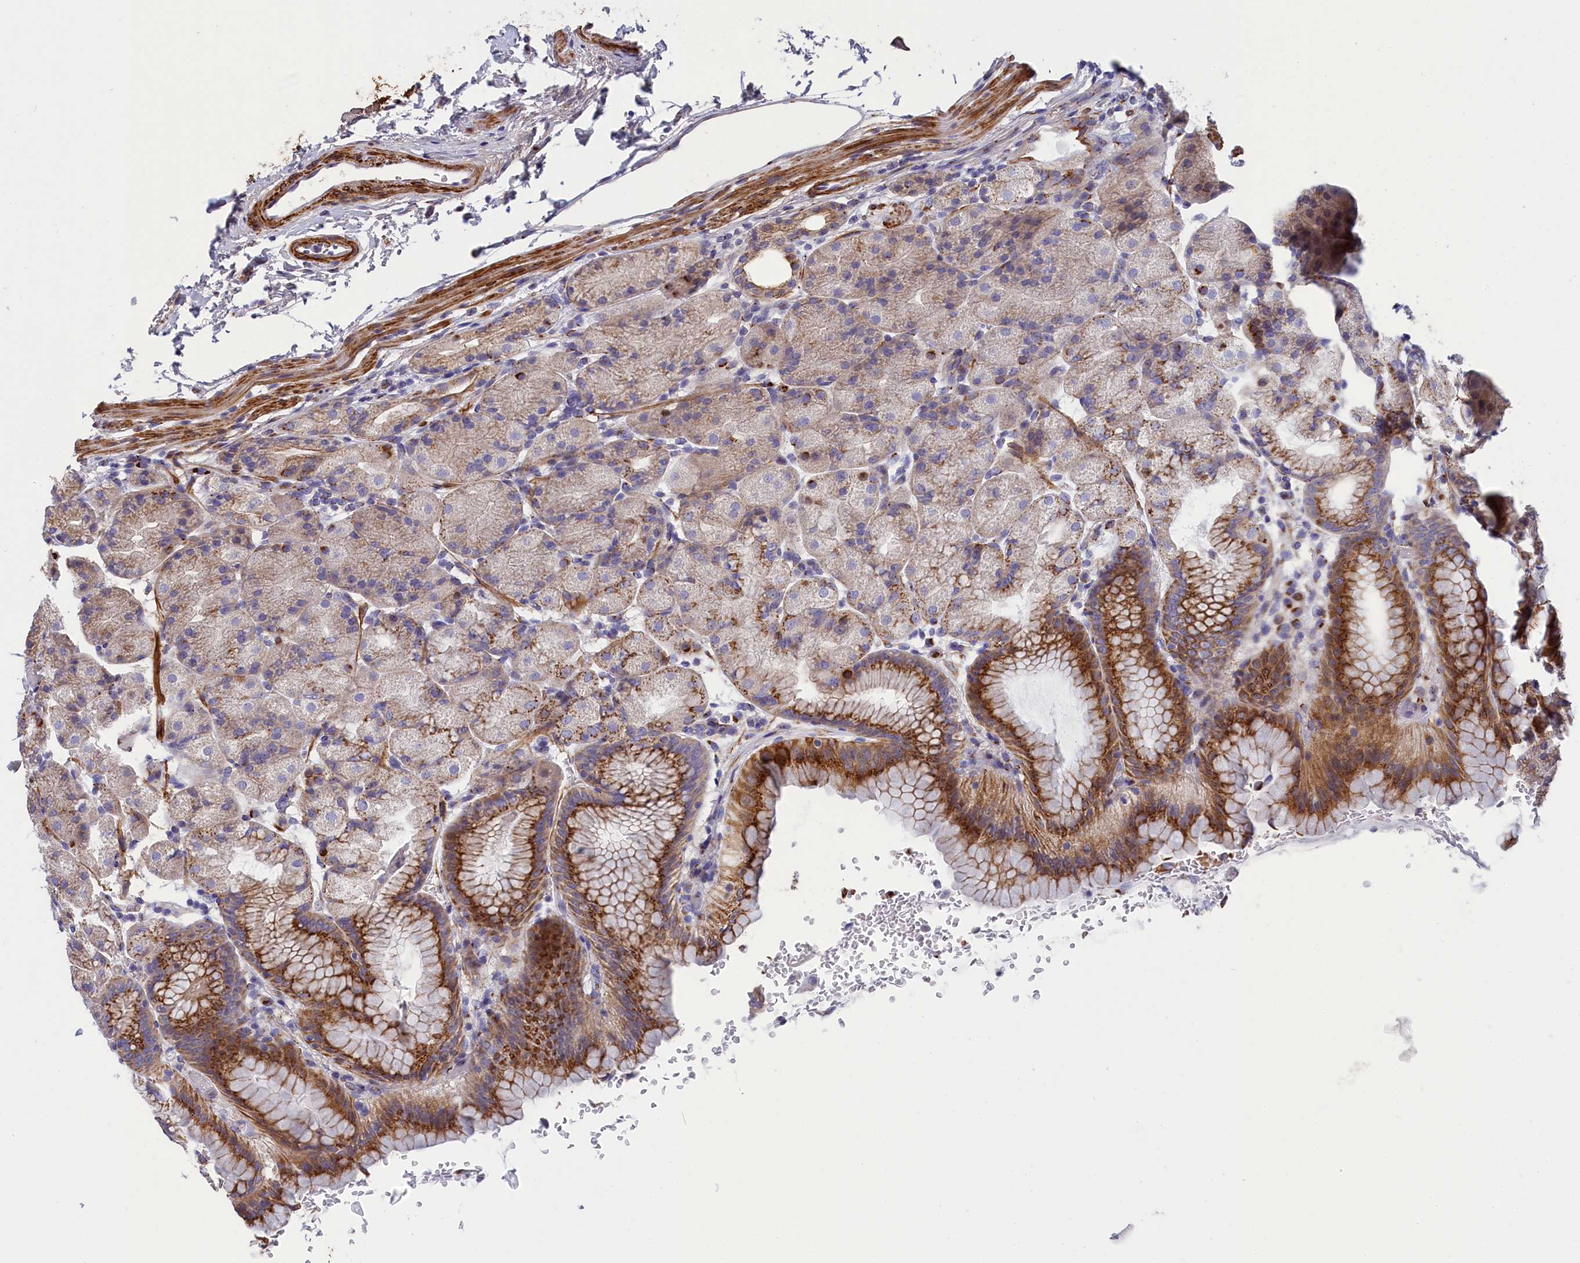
{"staining": {"intensity": "moderate", "quantity": "25%-75%", "location": "cytoplasmic/membranous"}, "tissue": "stomach", "cell_type": "Glandular cells", "image_type": "normal", "snomed": [{"axis": "morphology", "description": "Normal tissue, NOS"}, {"axis": "topography", "description": "Stomach, upper"}, {"axis": "topography", "description": "Stomach, lower"}], "caption": "Protein staining demonstrates moderate cytoplasmic/membranous positivity in approximately 25%-75% of glandular cells in unremarkable stomach.", "gene": "TUBGCP4", "patient": {"sex": "male", "age": 62}}